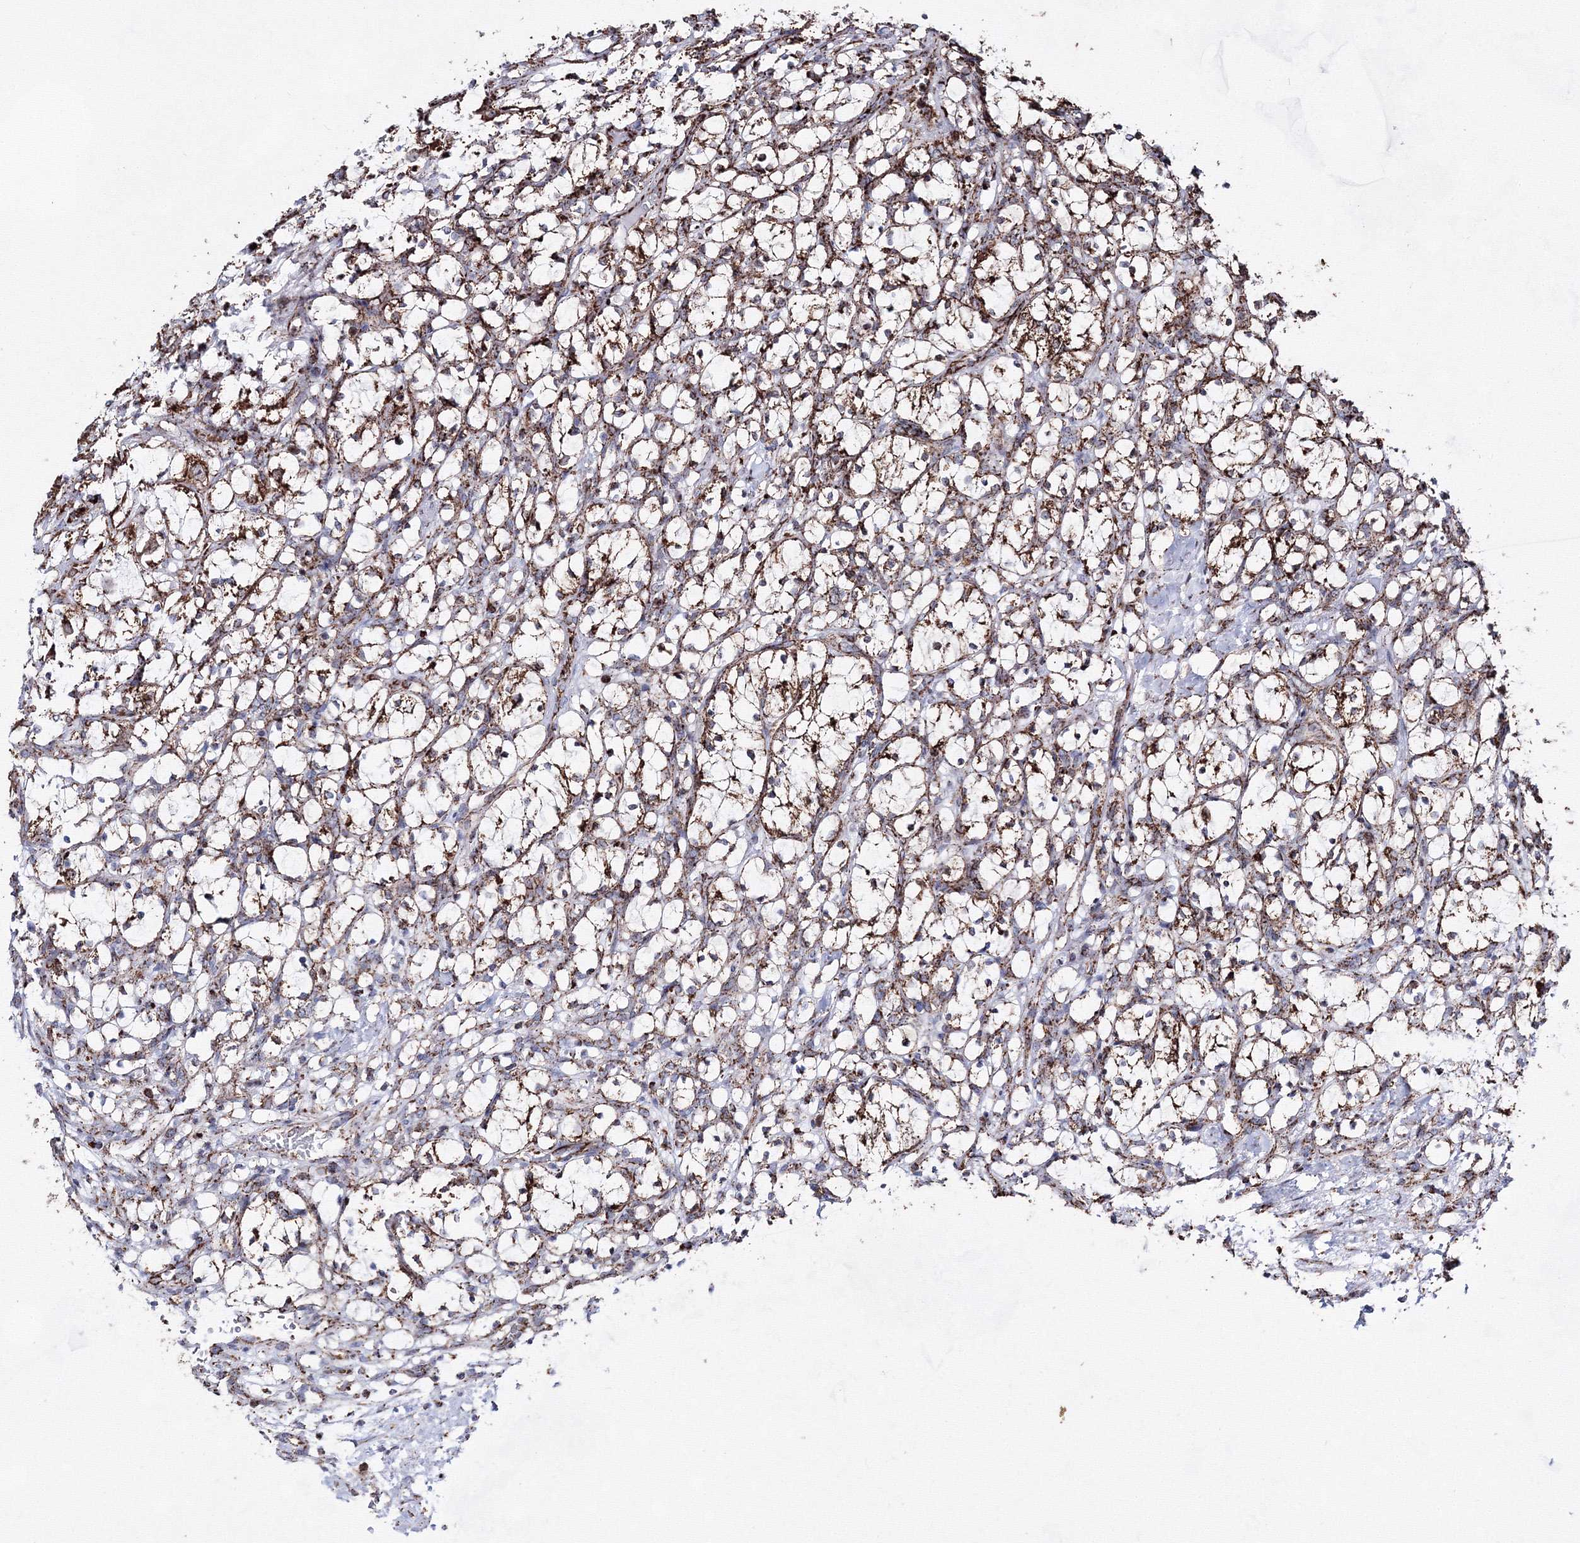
{"staining": {"intensity": "moderate", "quantity": ">75%", "location": "cytoplasmic/membranous"}, "tissue": "renal cancer", "cell_type": "Tumor cells", "image_type": "cancer", "snomed": [{"axis": "morphology", "description": "Adenocarcinoma, NOS"}, {"axis": "topography", "description": "Kidney"}], "caption": "A brown stain labels moderate cytoplasmic/membranous positivity of a protein in human renal cancer tumor cells.", "gene": "HADHB", "patient": {"sex": "female", "age": 69}}